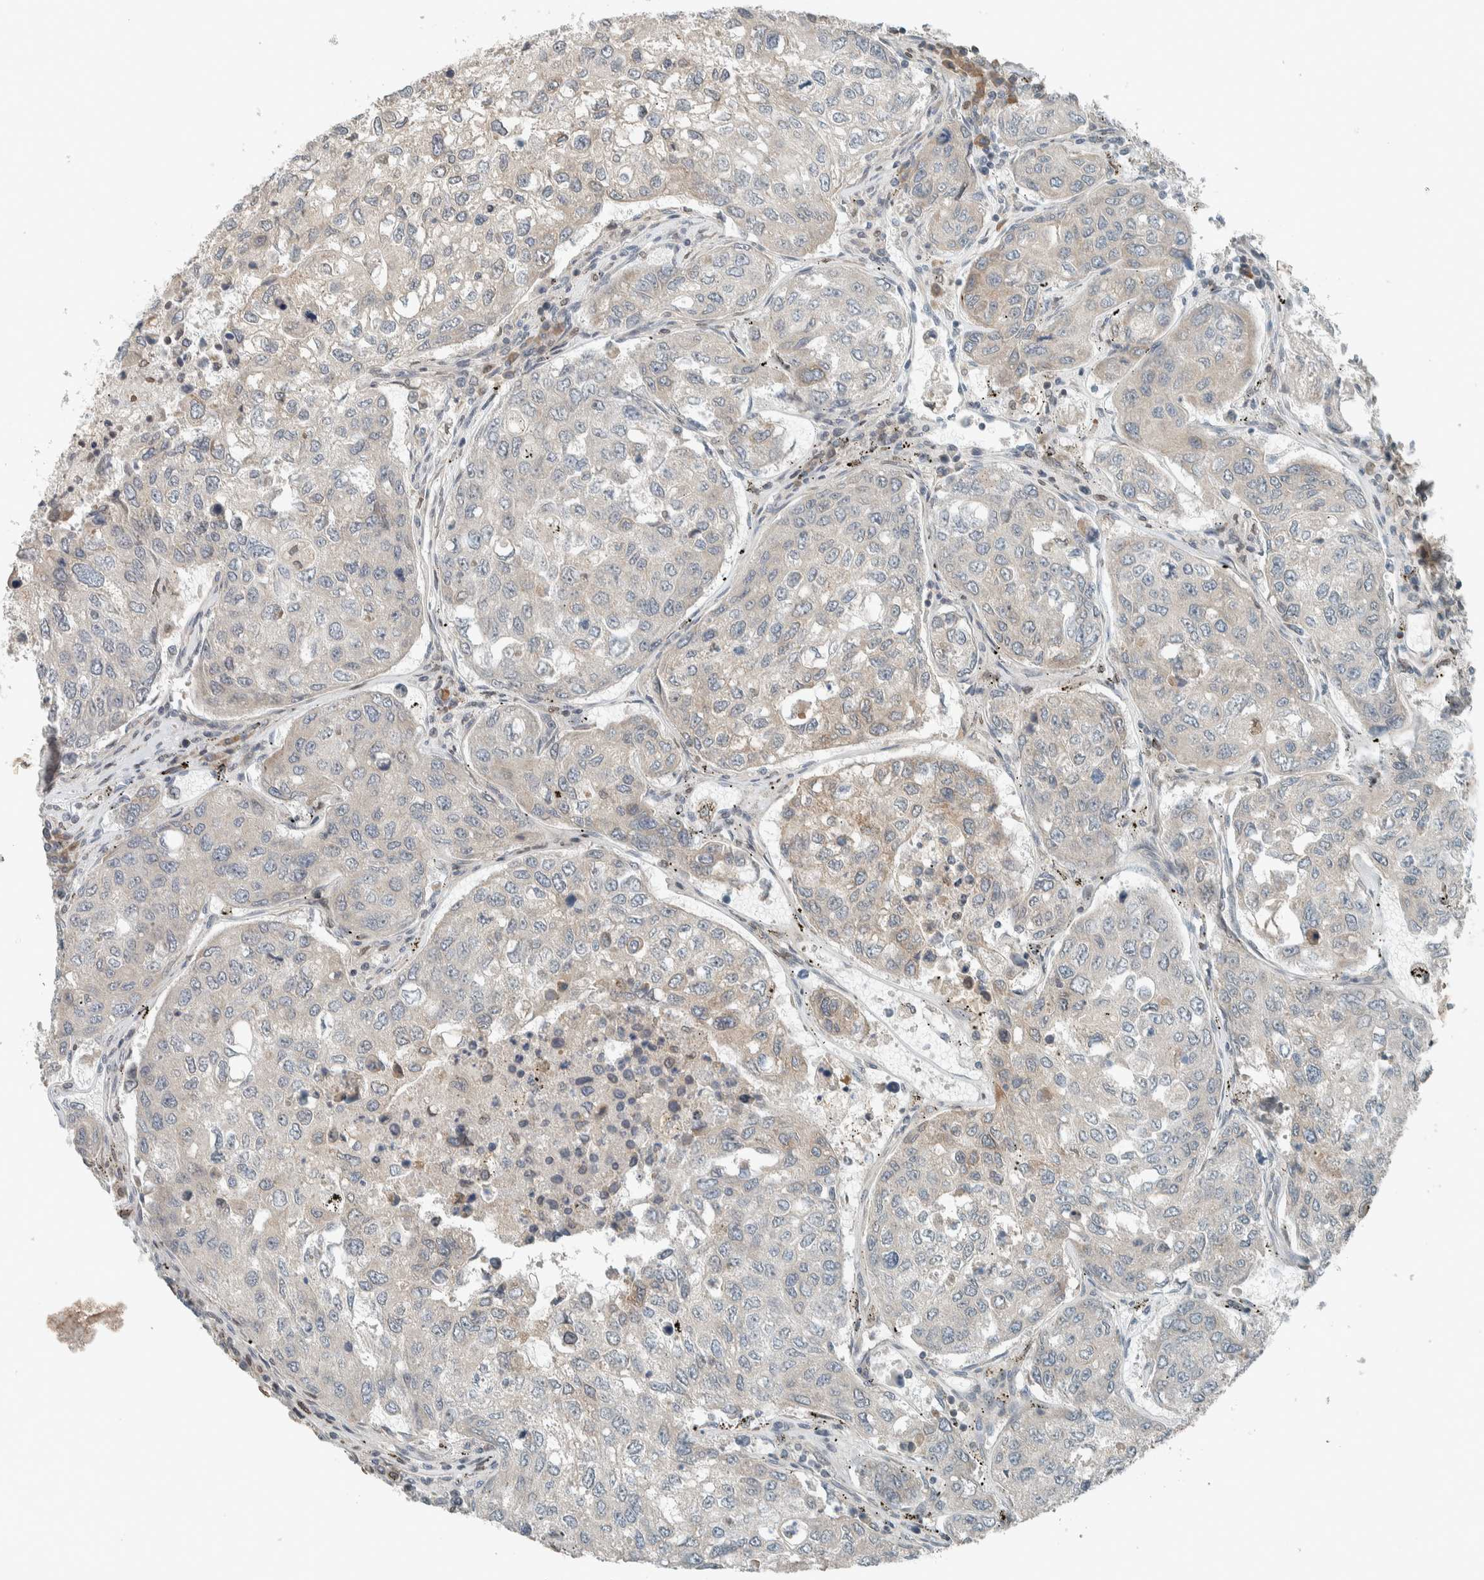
{"staining": {"intensity": "weak", "quantity": "<25%", "location": "cytoplasmic/membranous"}, "tissue": "urothelial cancer", "cell_type": "Tumor cells", "image_type": "cancer", "snomed": [{"axis": "morphology", "description": "Urothelial carcinoma, High grade"}, {"axis": "topography", "description": "Lymph node"}, {"axis": "topography", "description": "Urinary bladder"}], "caption": "Immunohistochemistry micrograph of high-grade urothelial carcinoma stained for a protein (brown), which shows no expression in tumor cells. (Immunohistochemistry (ihc), brightfield microscopy, high magnification).", "gene": "SEL1L", "patient": {"sex": "male", "age": 51}}